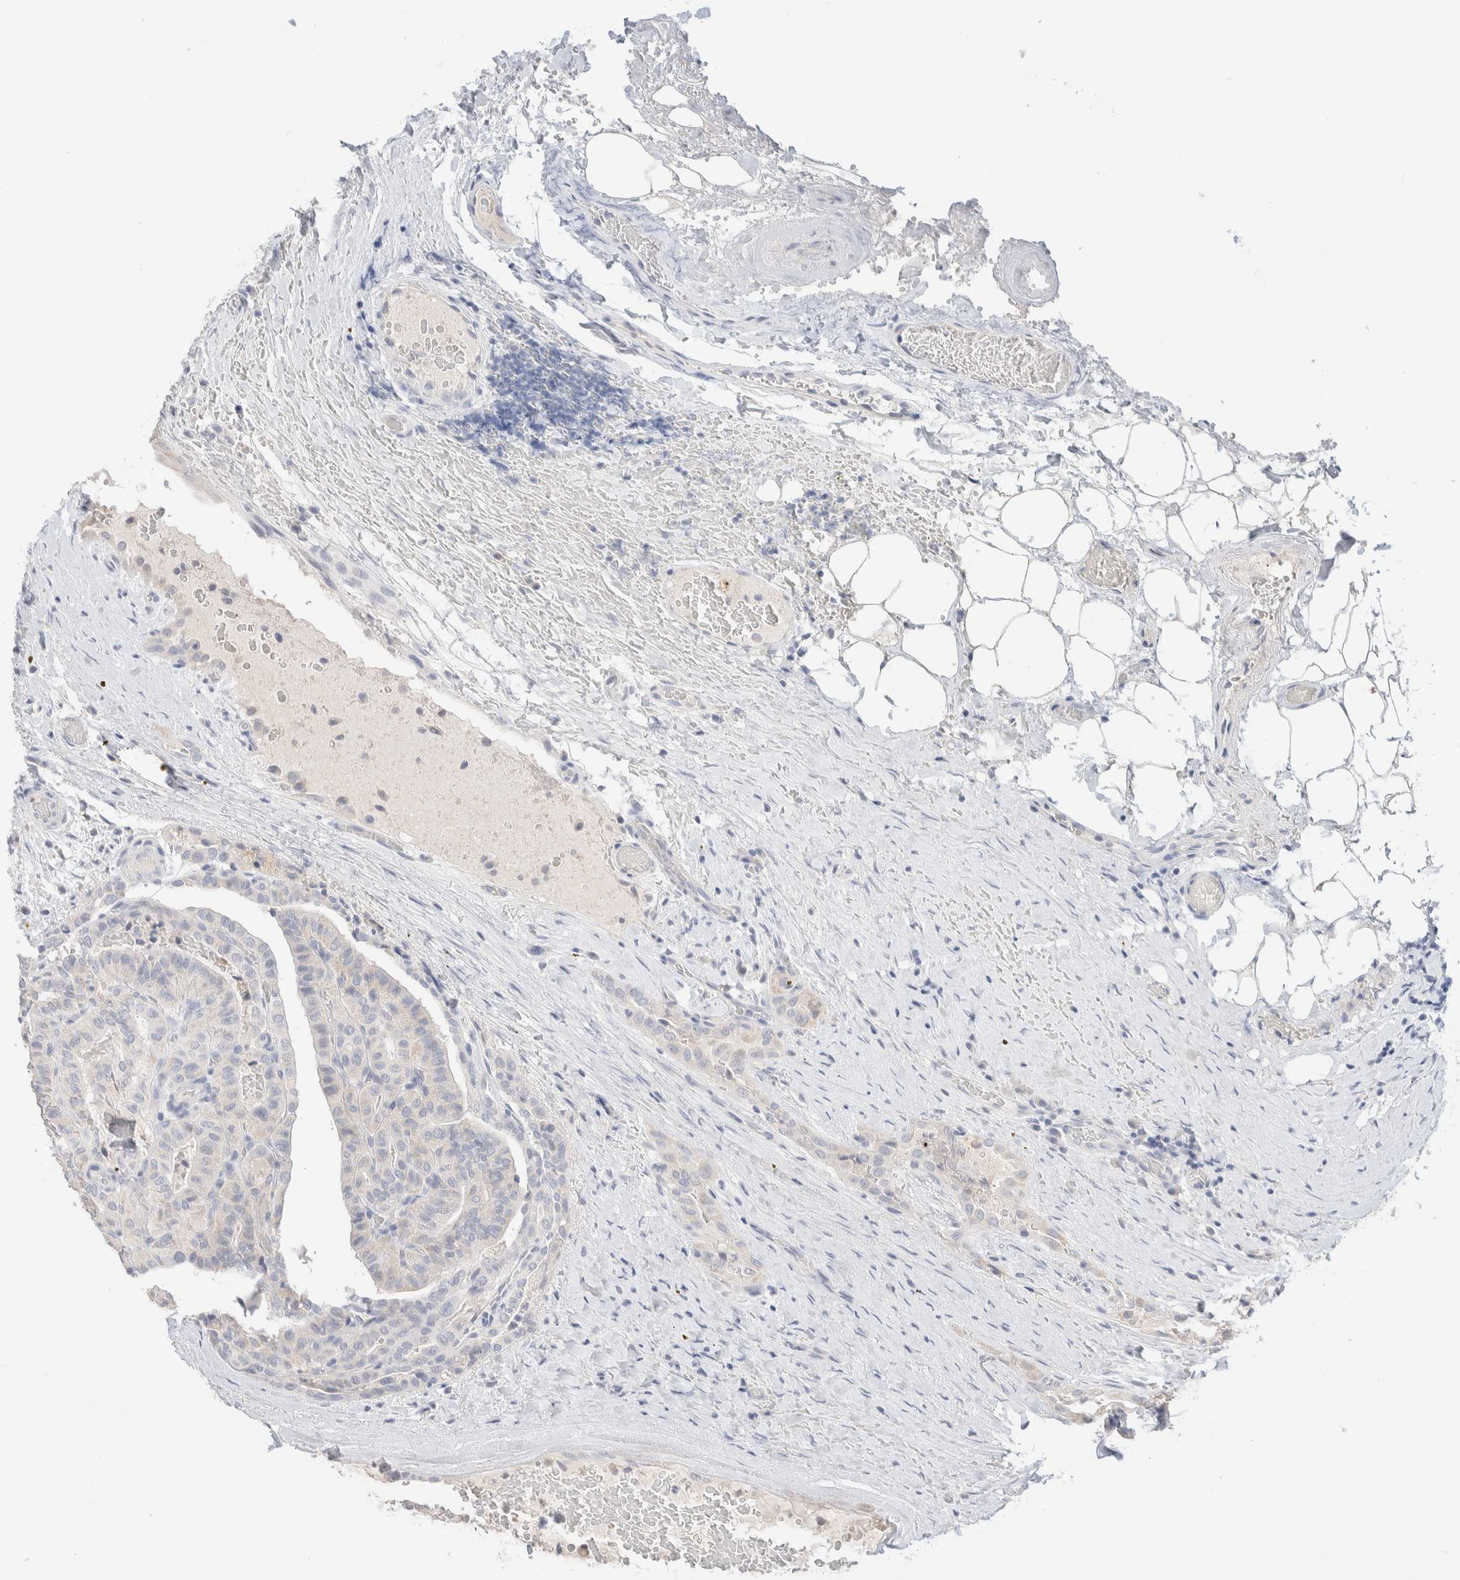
{"staining": {"intensity": "negative", "quantity": "none", "location": "none"}, "tissue": "thyroid cancer", "cell_type": "Tumor cells", "image_type": "cancer", "snomed": [{"axis": "morphology", "description": "Papillary adenocarcinoma, NOS"}, {"axis": "topography", "description": "Thyroid gland"}], "caption": "A high-resolution image shows IHC staining of thyroid cancer (papillary adenocarcinoma), which displays no significant expression in tumor cells. (IHC, brightfield microscopy, high magnification).", "gene": "RIDA", "patient": {"sex": "male", "age": 77}}